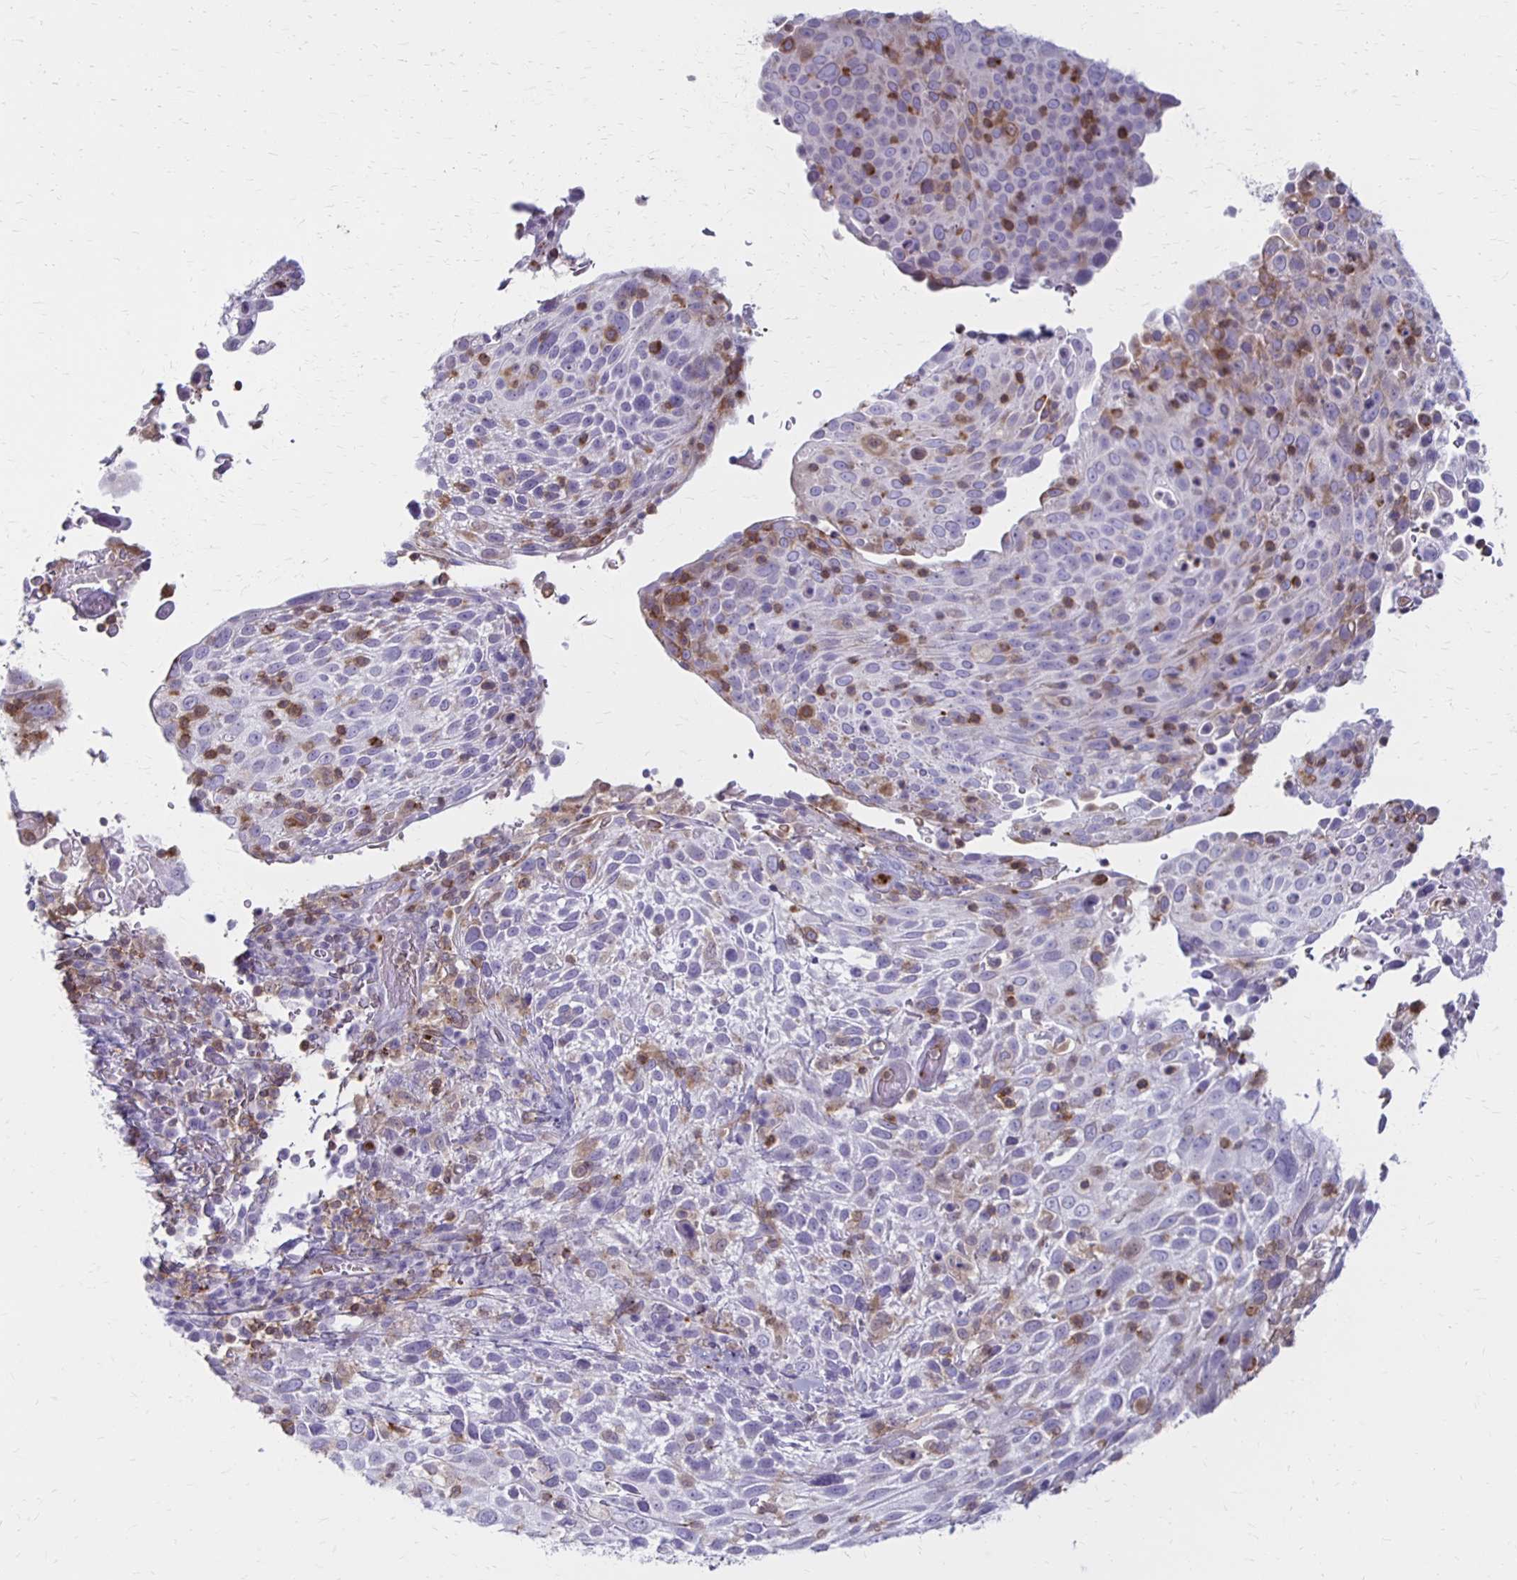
{"staining": {"intensity": "negative", "quantity": "none", "location": "none"}, "tissue": "cervical cancer", "cell_type": "Tumor cells", "image_type": "cancer", "snomed": [{"axis": "morphology", "description": "Squamous cell carcinoma, NOS"}, {"axis": "topography", "description": "Cervix"}], "caption": "Tumor cells are negative for protein expression in human cervical cancer (squamous cell carcinoma). (DAB immunohistochemistry with hematoxylin counter stain).", "gene": "CCL21", "patient": {"sex": "female", "age": 61}}